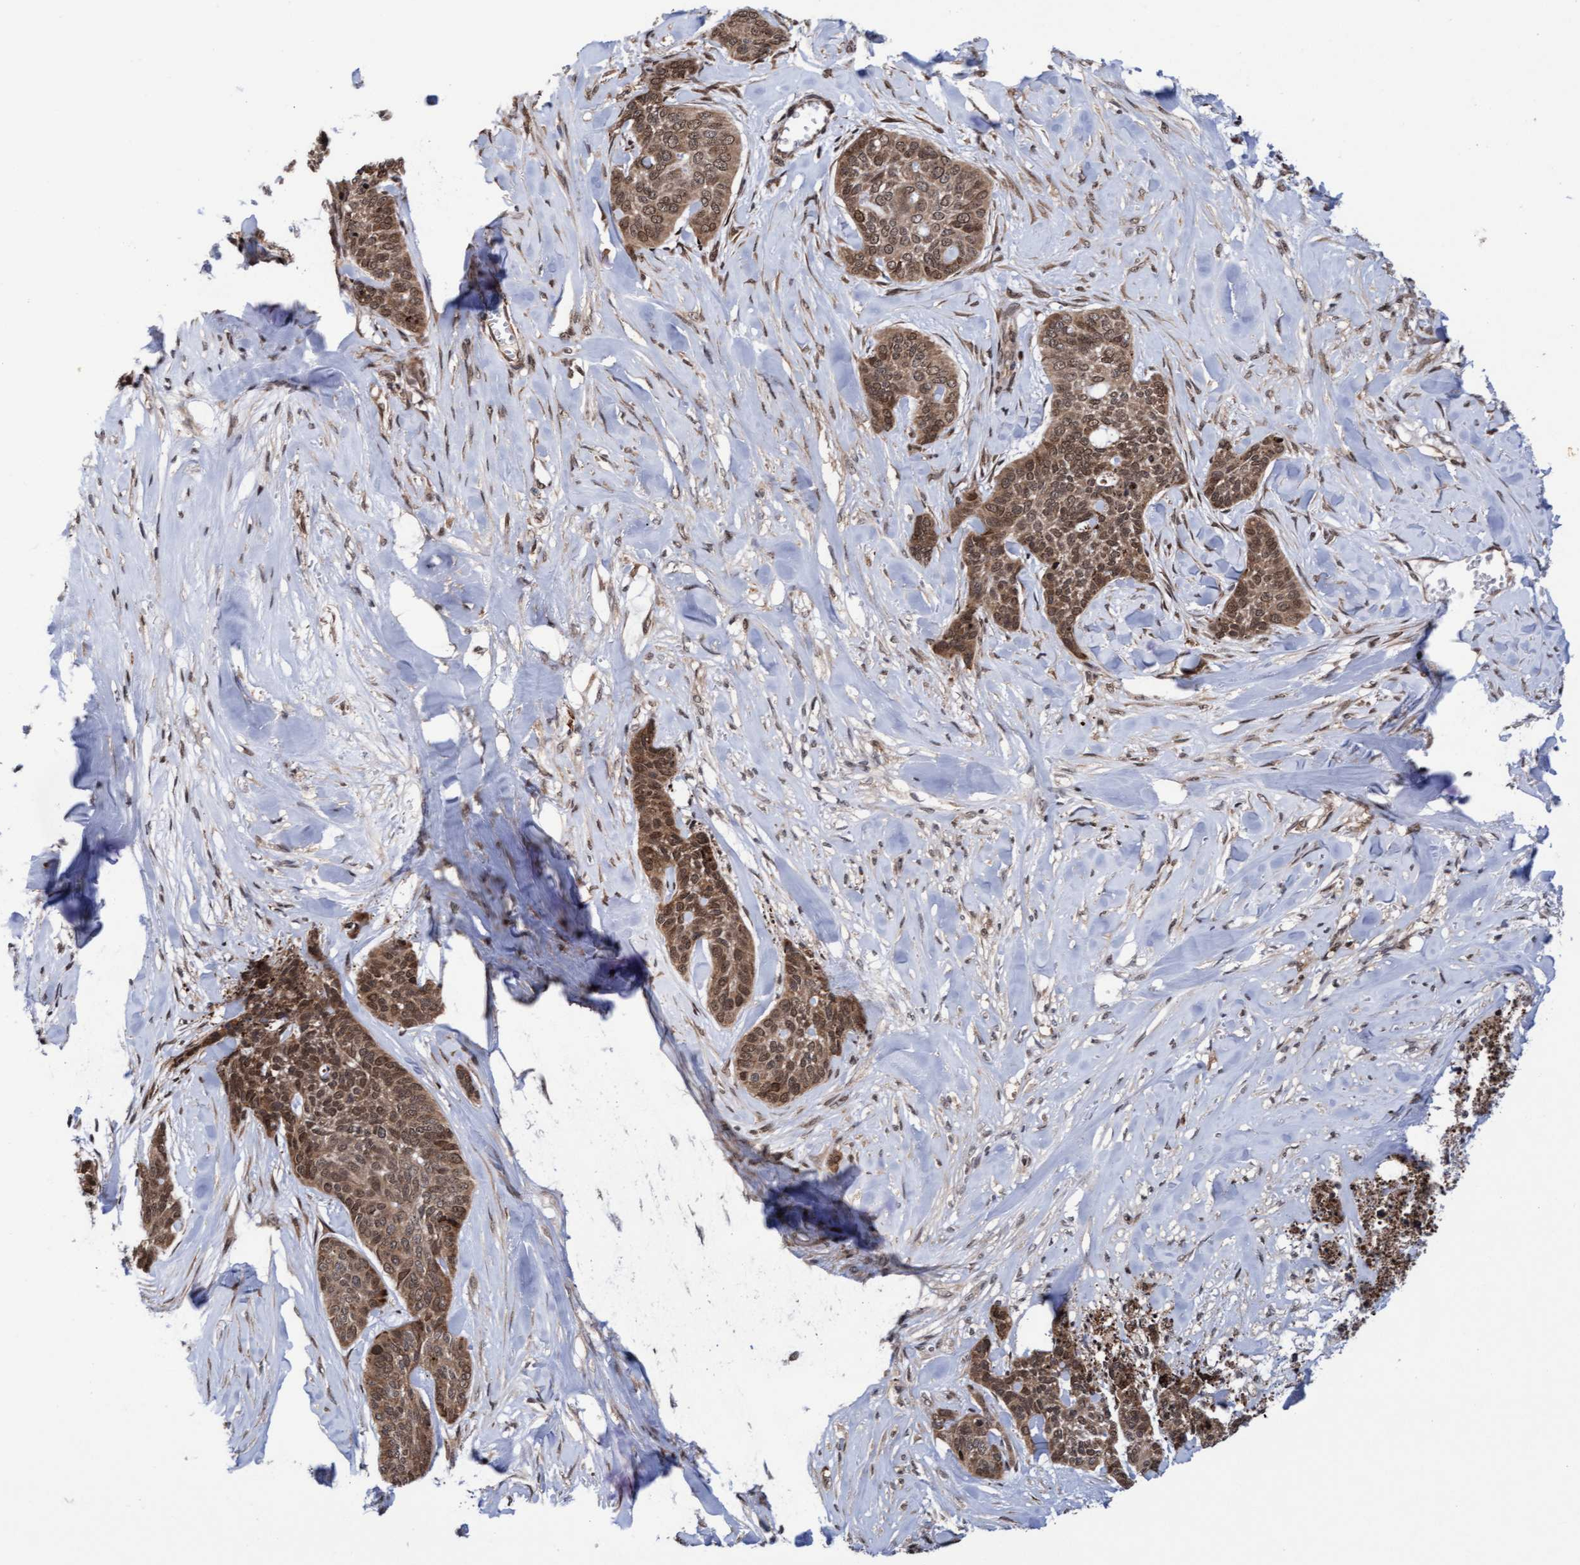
{"staining": {"intensity": "moderate", "quantity": ">75%", "location": "cytoplasmic/membranous,nuclear"}, "tissue": "skin cancer", "cell_type": "Tumor cells", "image_type": "cancer", "snomed": [{"axis": "morphology", "description": "Basal cell carcinoma"}, {"axis": "topography", "description": "Skin"}], "caption": "This histopathology image reveals immunohistochemistry (IHC) staining of human basal cell carcinoma (skin), with medium moderate cytoplasmic/membranous and nuclear staining in approximately >75% of tumor cells.", "gene": "TANC2", "patient": {"sex": "female", "age": 64}}